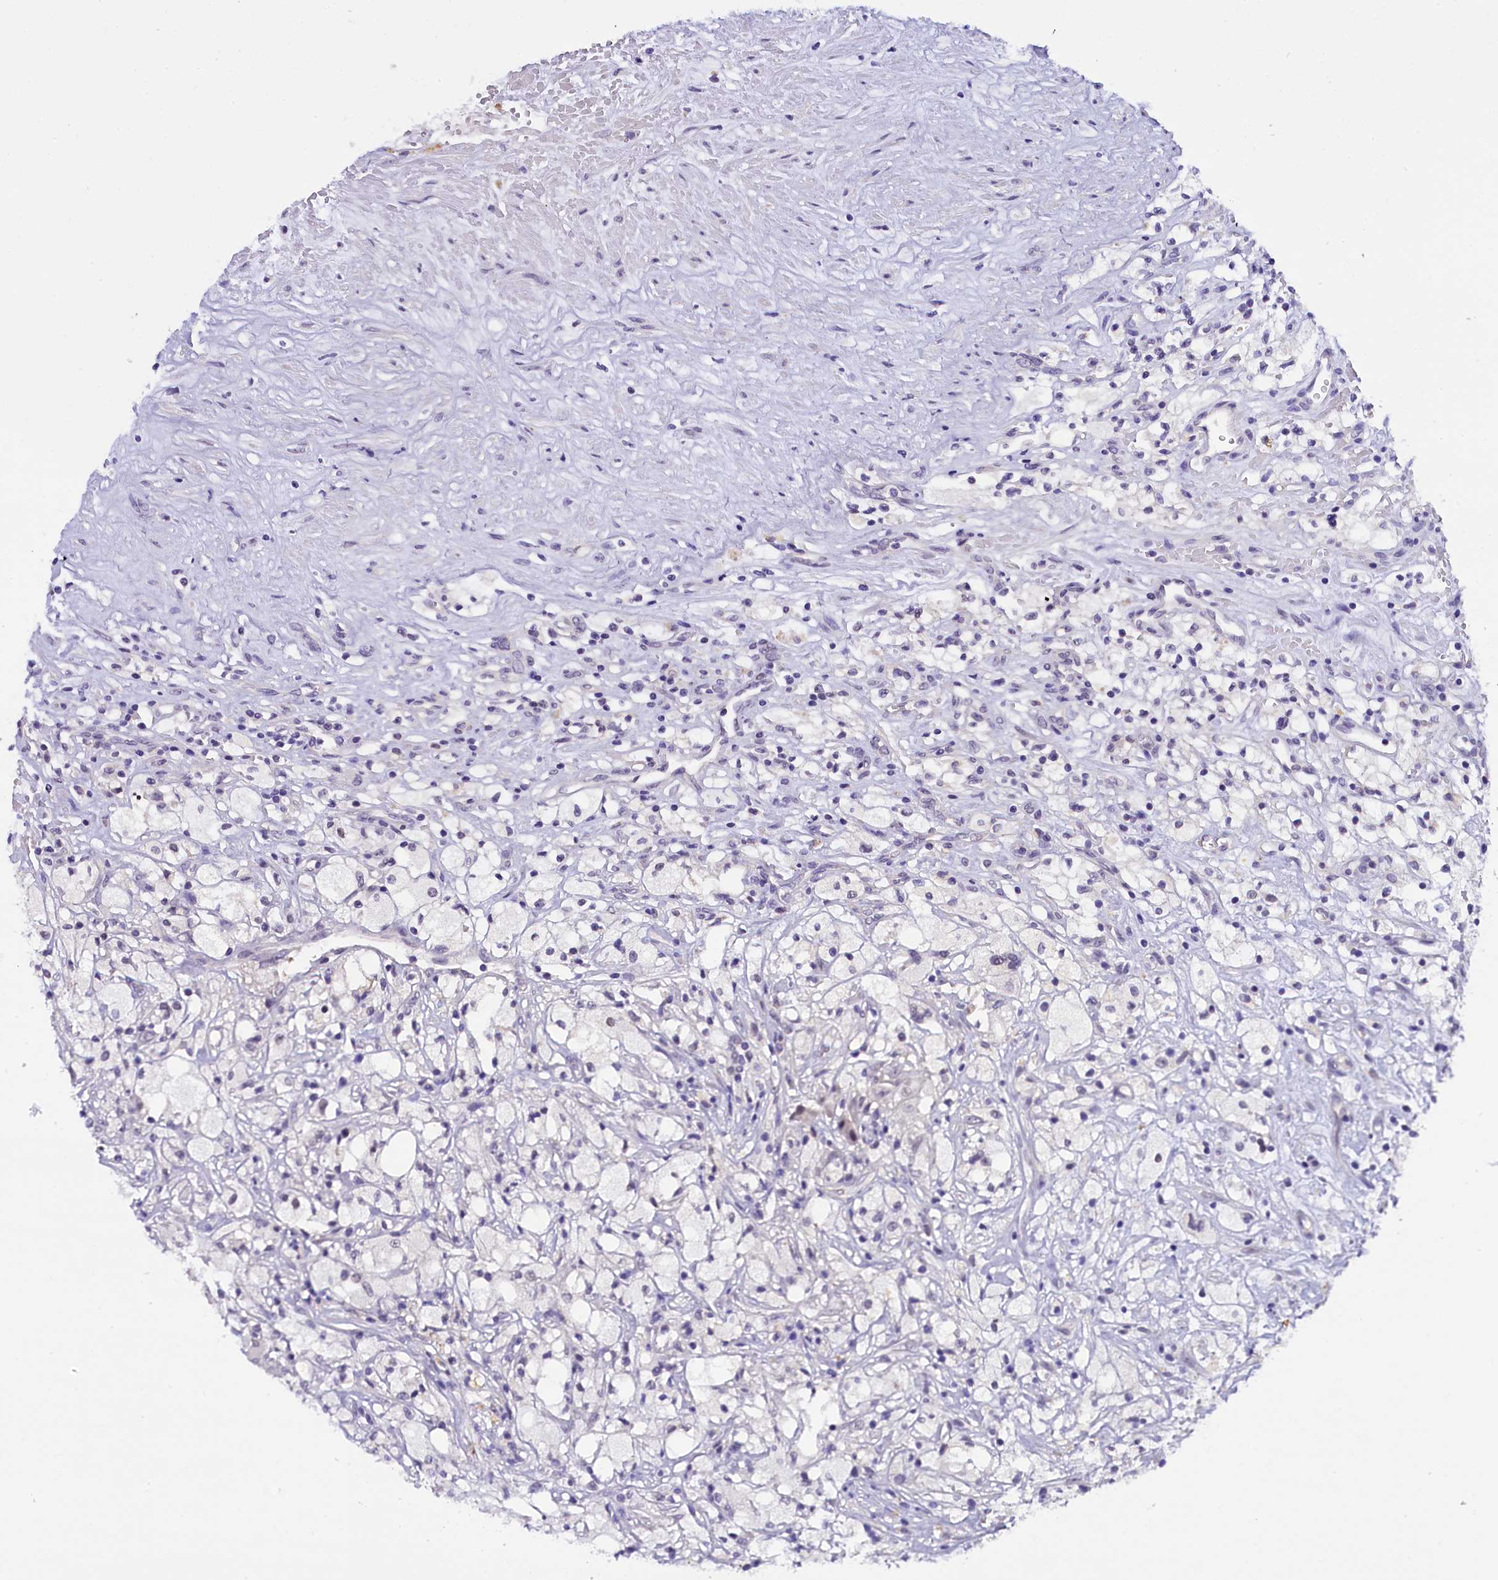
{"staining": {"intensity": "negative", "quantity": "none", "location": "none"}, "tissue": "renal cancer", "cell_type": "Tumor cells", "image_type": "cancer", "snomed": [{"axis": "morphology", "description": "Adenocarcinoma, NOS"}, {"axis": "topography", "description": "Kidney"}], "caption": "Immunohistochemical staining of renal cancer (adenocarcinoma) displays no significant expression in tumor cells.", "gene": "IQCN", "patient": {"sex": "male", "age": 59}}